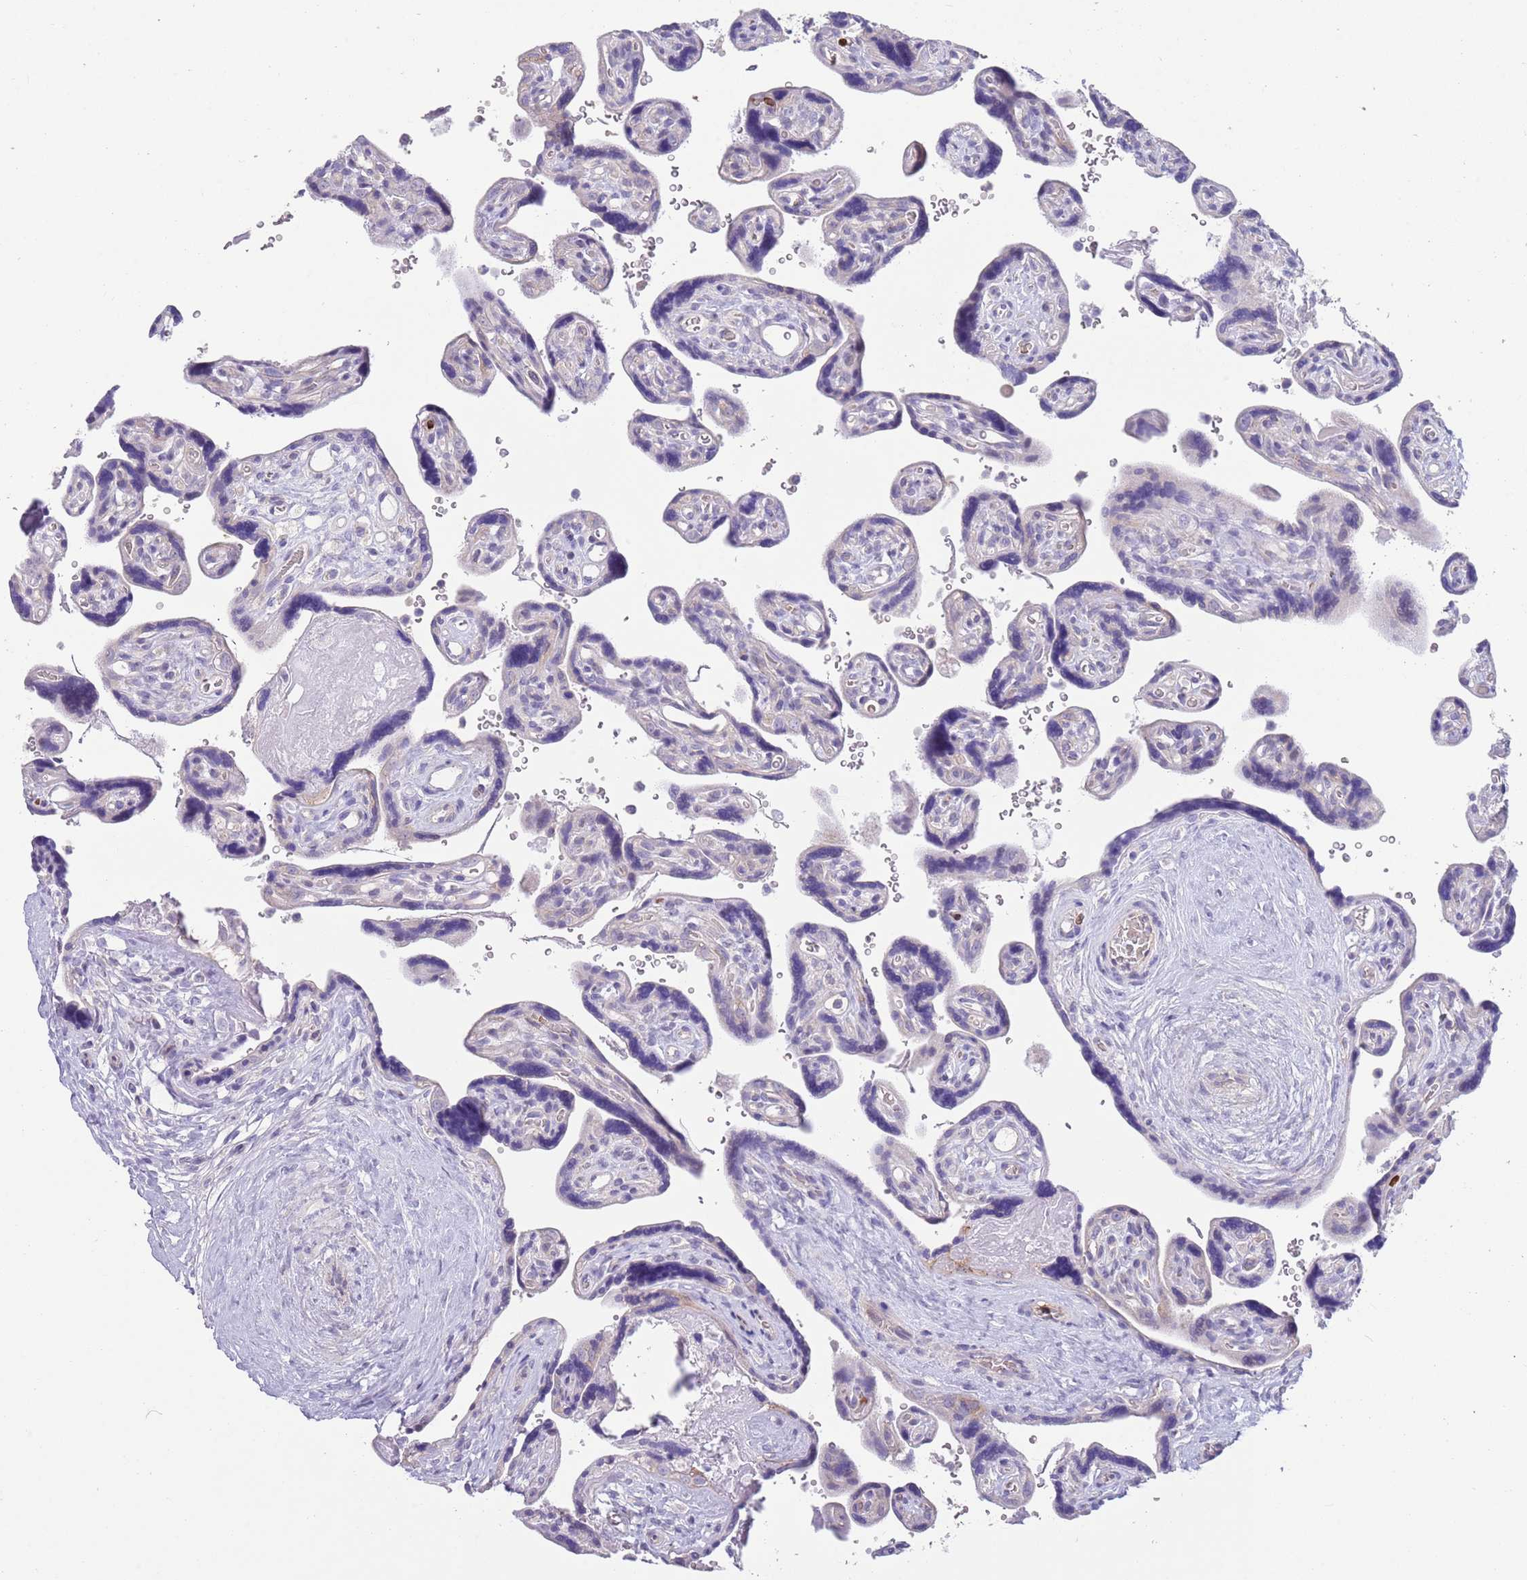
{"staining": {"intensity": "negative", "quantity": "none", "location": "none"}, "tissue": "placenta", "cell_type": "Trophoblastic cells", "image_type": "normal", "snomed": [{"axis": "morphology", "description": "Normal tissue, NOS"}, {"axis": "topography", "description": "Placenta"}], "caption": "Histopathology image shows no significant protein expression in trophoblastic cells of normal placenta. (DAB (3,3'-diaminobenzidine) IHC visualized using brightfield microscopy, high magnification).", "gene": "ZNF14", "patient": {"sex": "female", "age": 39}}